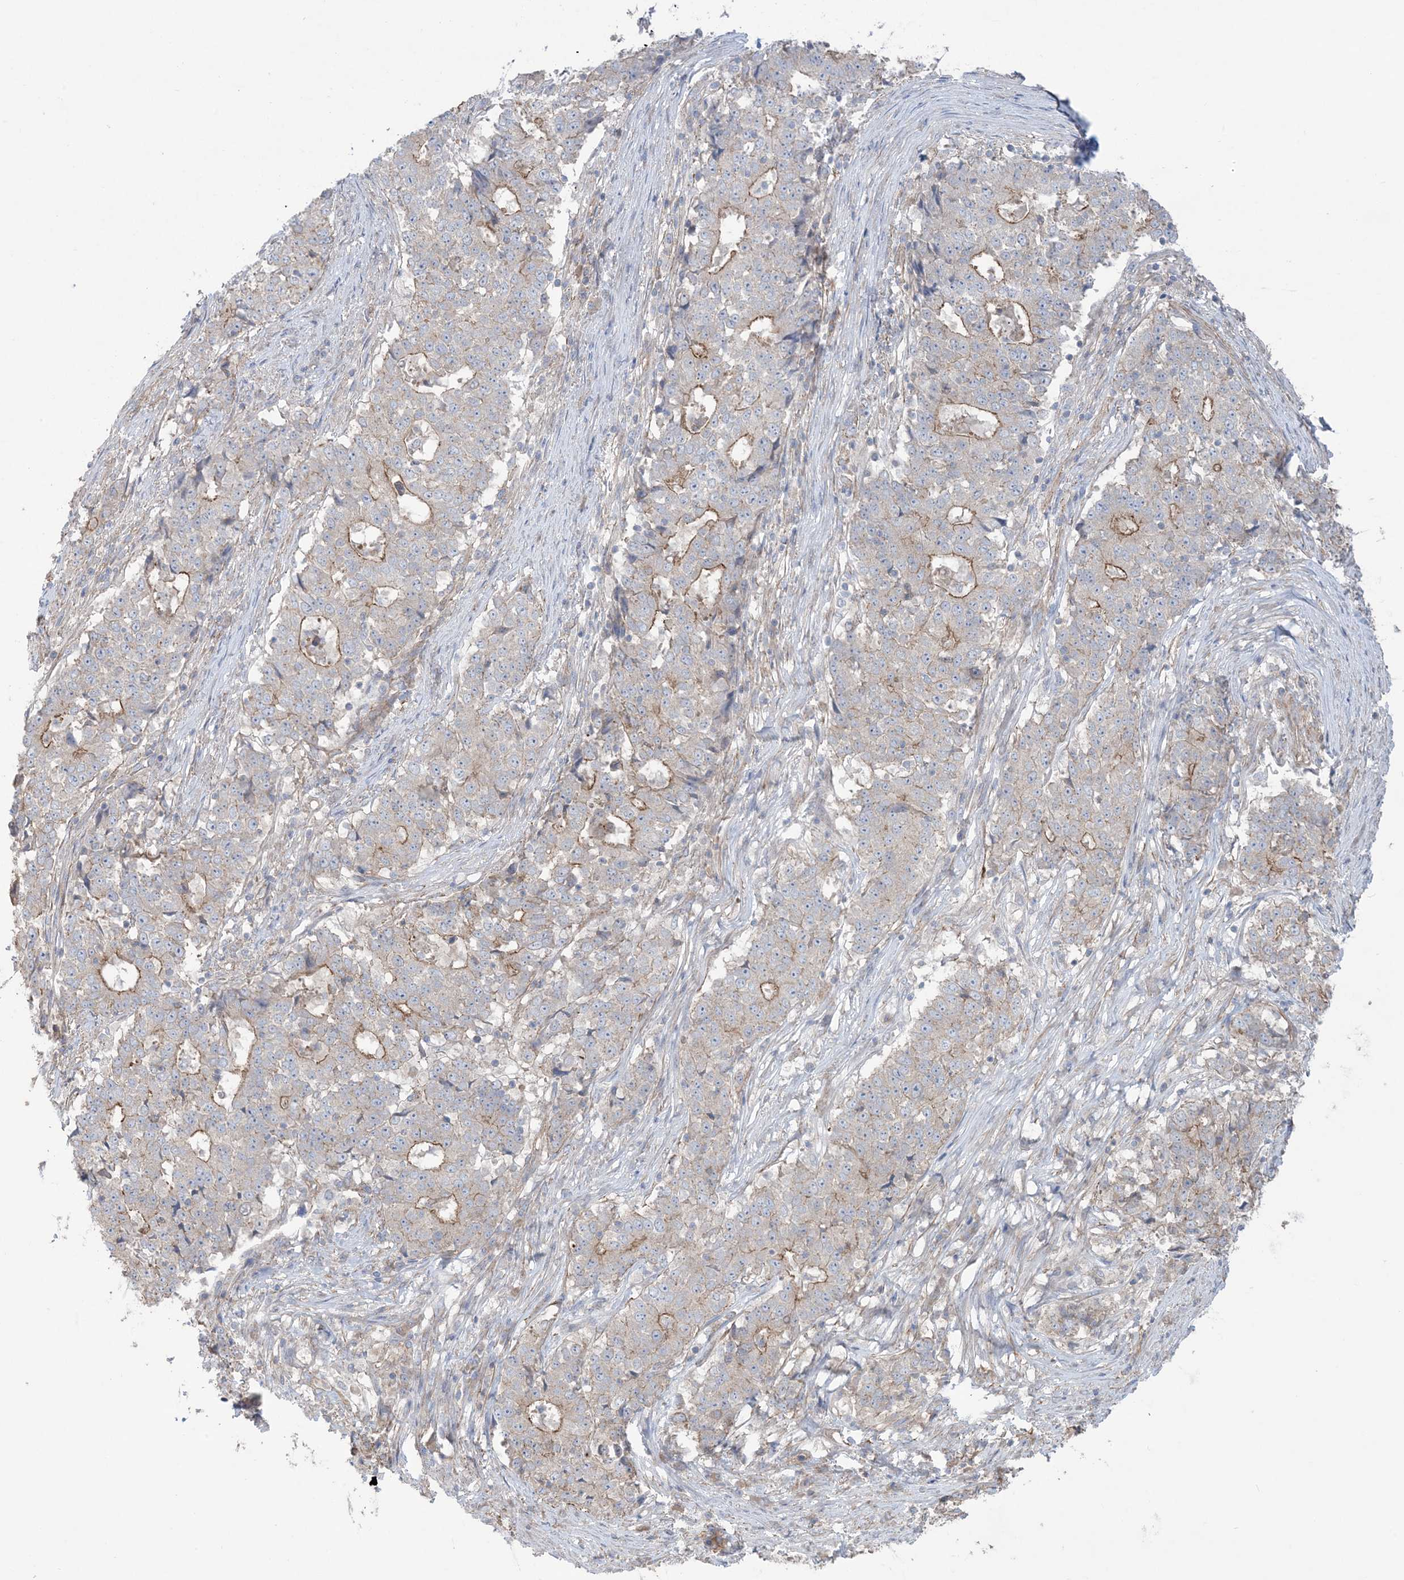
{"staining": {"intensity": "moderate", "quantity": "<25%", "location": "cytoplasmic/membranous"}, "tissue": "stomach cancer", "cell_type": "Tumor cells", "image_type": "cancer", "snomed": [{"axis": "morphology", "description": "Adenocarcinoma, NOS"}, {"axis": "topography", "description": "Stomach"}], "caption": "IHC (DAB (3,3'-diaminobenzidine)) staining of human stomach cancer (adenocarcinoma) shows moderate cytoplasmic/membranous protein expression in about <25% of tumor cells.", "gene": "CCNY", "patient": {"sex": "male", "age": 59}}